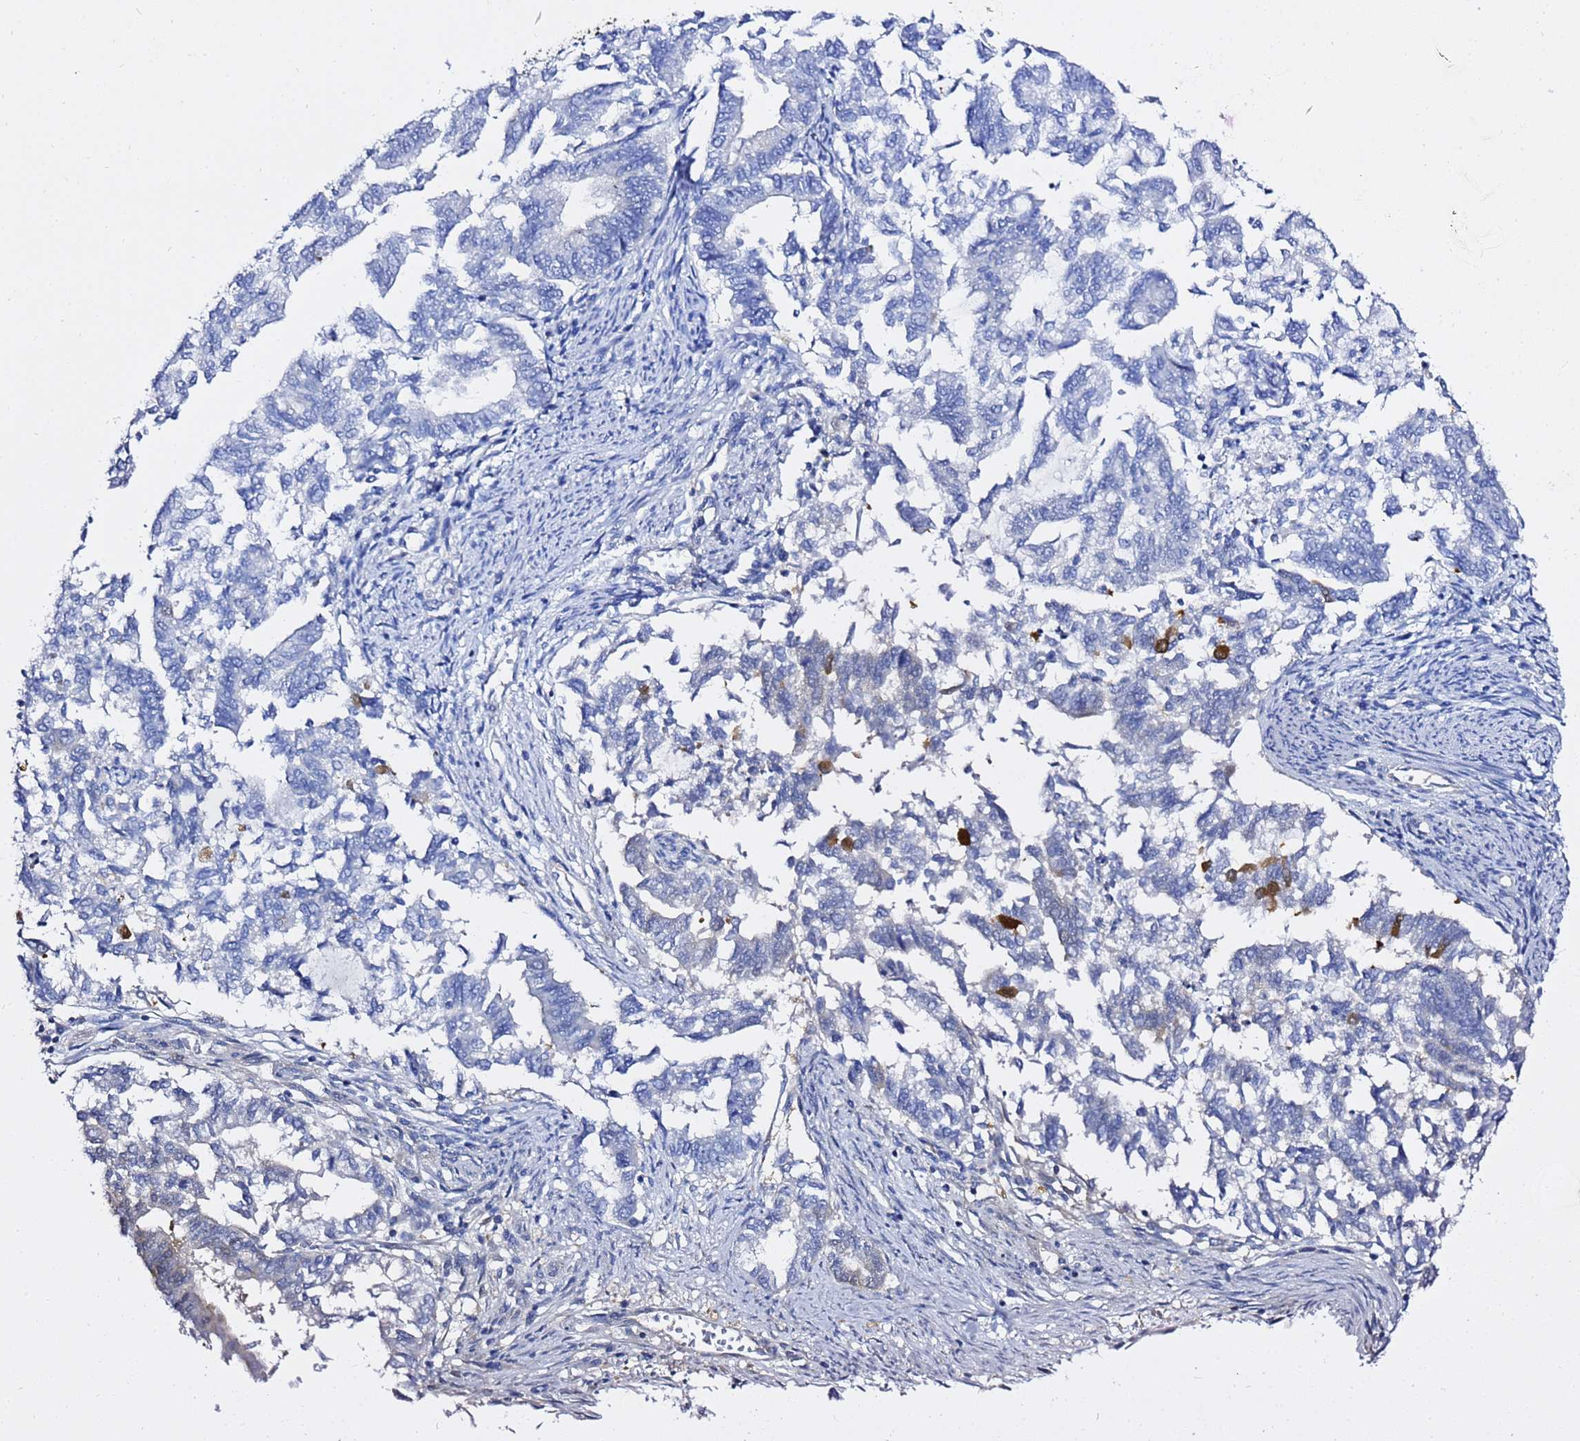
{"staining": {"intensity": "strong", "quantity": "<25%", "location": "cytoplasmic/membranous"}, "tissue": "endometrial cancer", "cell_type": "Tumor cells", "image_type": "cancer", "snomed": [{"axis": "morphology", "description": "Adenocarcinoma, NOS"}, {"axis": "topography", "description": "Endometrium"}], "caption": "An immunohistochemistry micrograph of neoplastic tissue is shown. Protein staining in brown shows strong cytoplasmic/membranous positivity in adenocarcinoma (endometrial) within tumor cells.", "gene": "LENG1", "patient": {"sex": "female", "age": 79}}